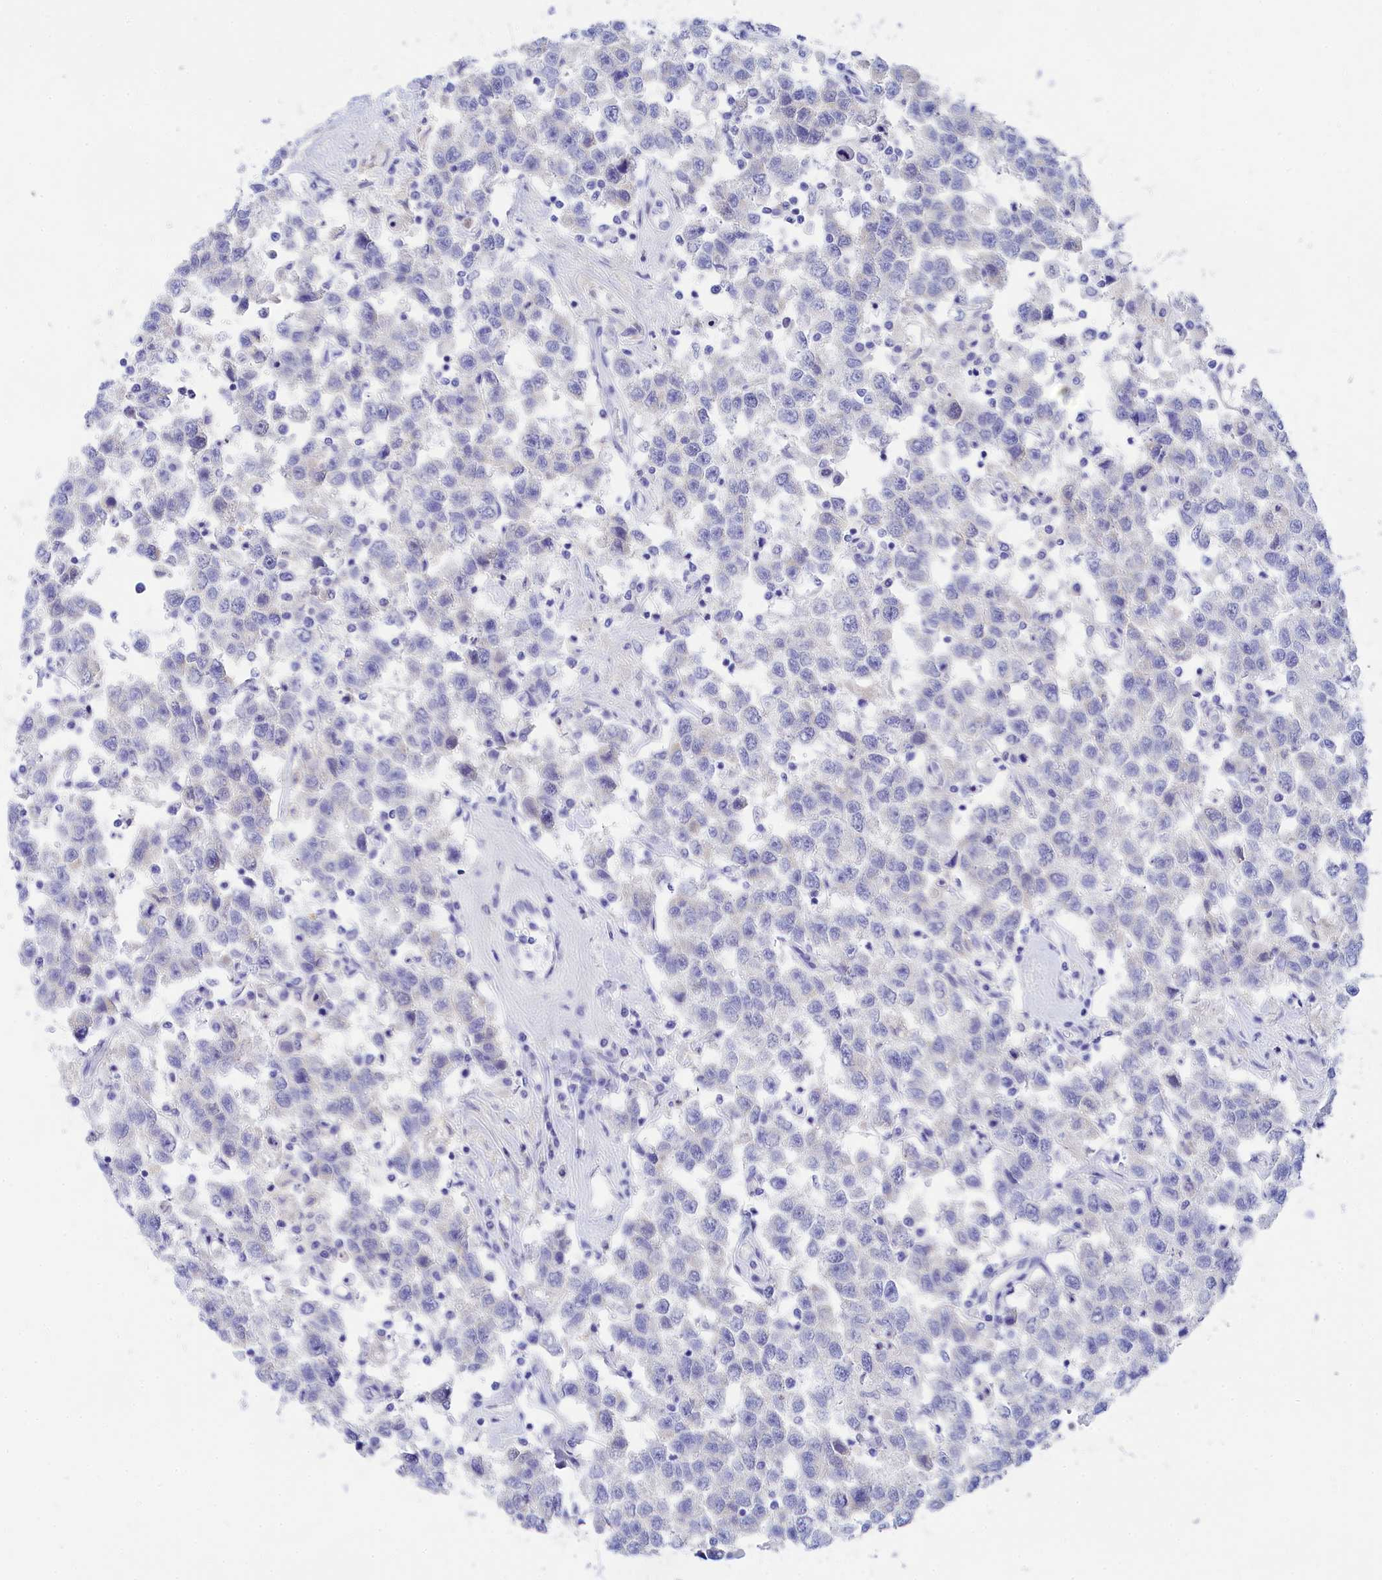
{"staining": {"intensity": "negative", "quantity": "none", "location": "none"}, "tissue": "testis cancer", "cell_type": "Tumor cells", "image_type": "cancer", "snomed": [{"axis": "morphology", "description": "Seminoma, NOS"}, {"axis": "topography", "description": "Testis"}], "caption": "Tumor cells are negative for brown protein staining in seminoma (testis).", "gene": "TRIM10", "patient": {"sex": "male", "age": 41}}